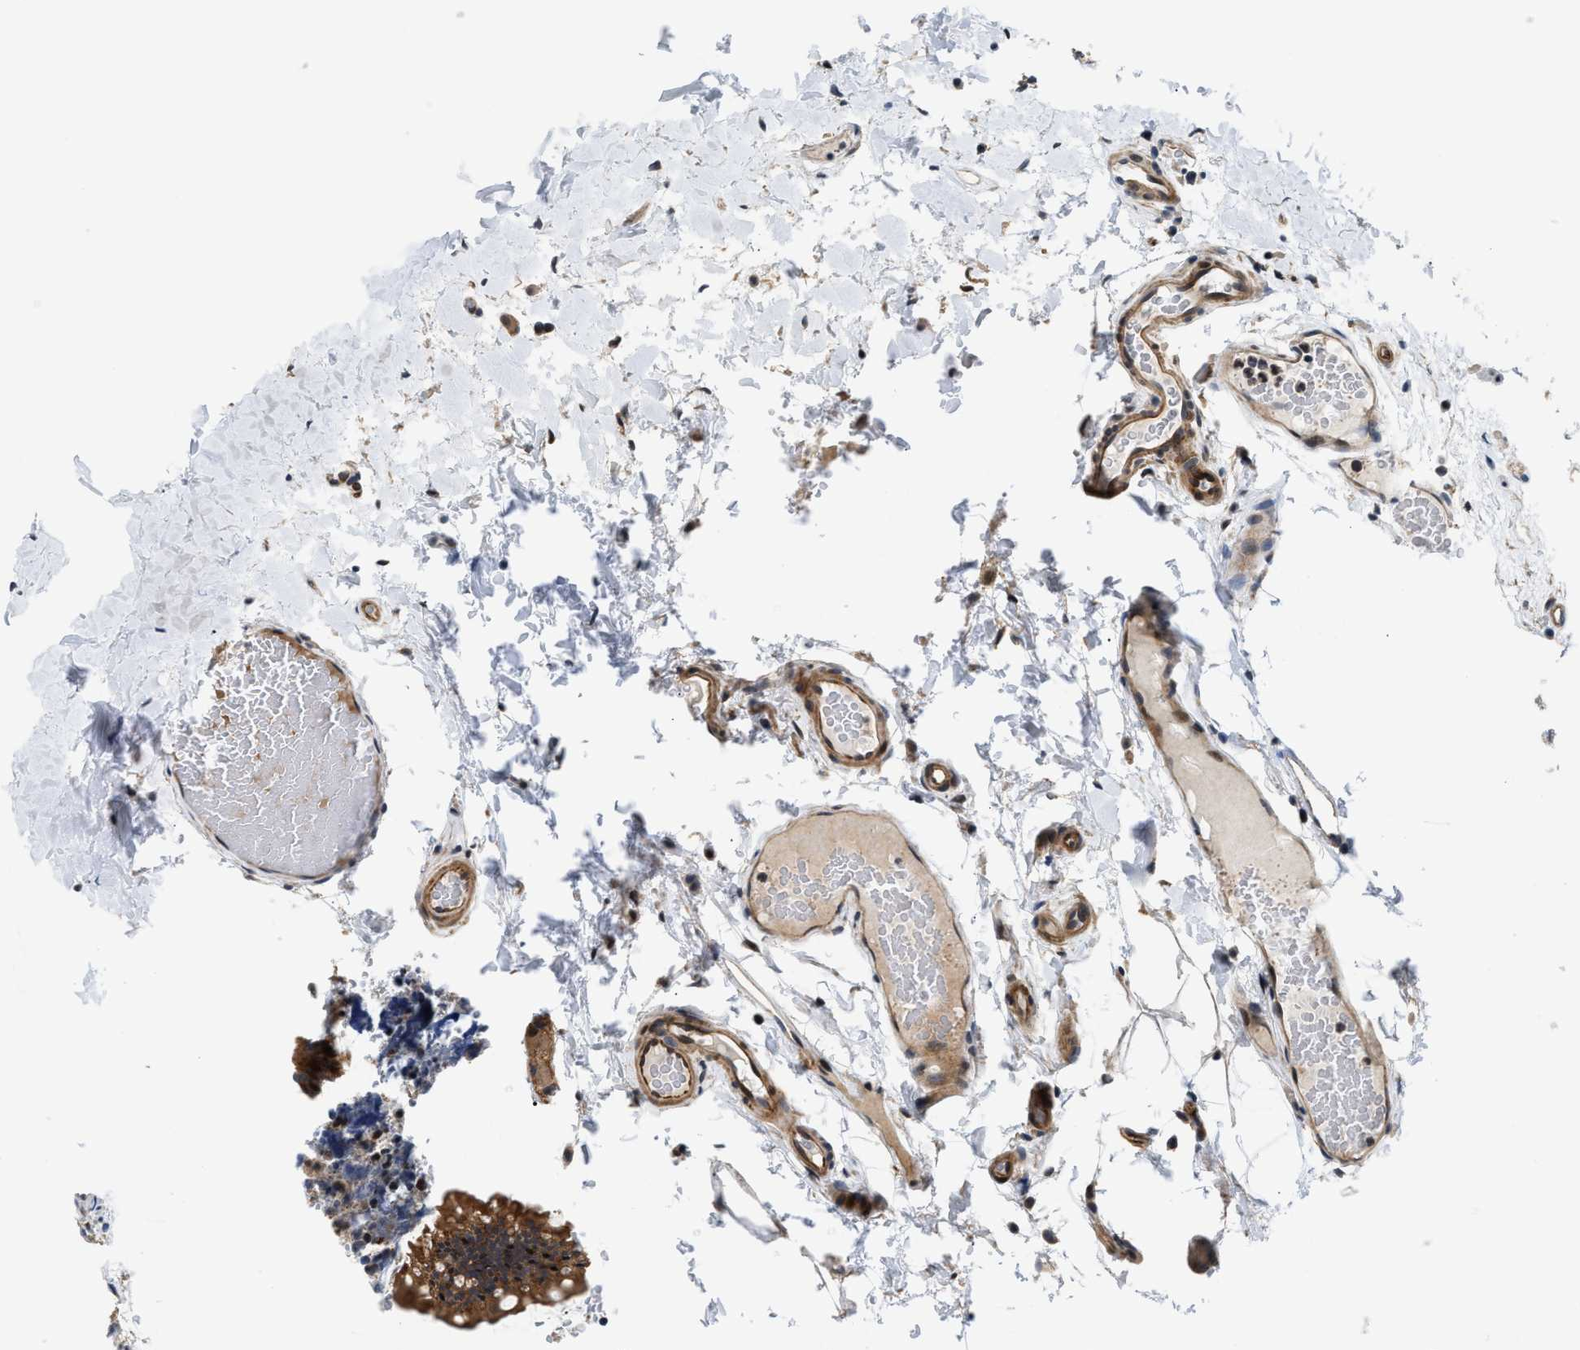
{"staining": {"intensity": "moderate", "quantity": ">75%", "location": "cytoplasmic/membranous"}, "tissue": "colon", "cell_type": "Endothelial cells", "image_type": "normal", "snomed": [{"axis": "morphology", "description": "Normal tissue, NOS"}, {"axis": "topography", "description": "Colon"}], "caption": "Protein positivity by immunohistochemistry shows moderate cytoplasmic/membranous positivity in about >75% of endothelial cells in unremarkable colon. Immunohistochemistry (ihc) stains the protein in brown and the nuclei are stained blue.", "gene": "ALDH3A2", "patient": {"sex": "female", "age": 56}}